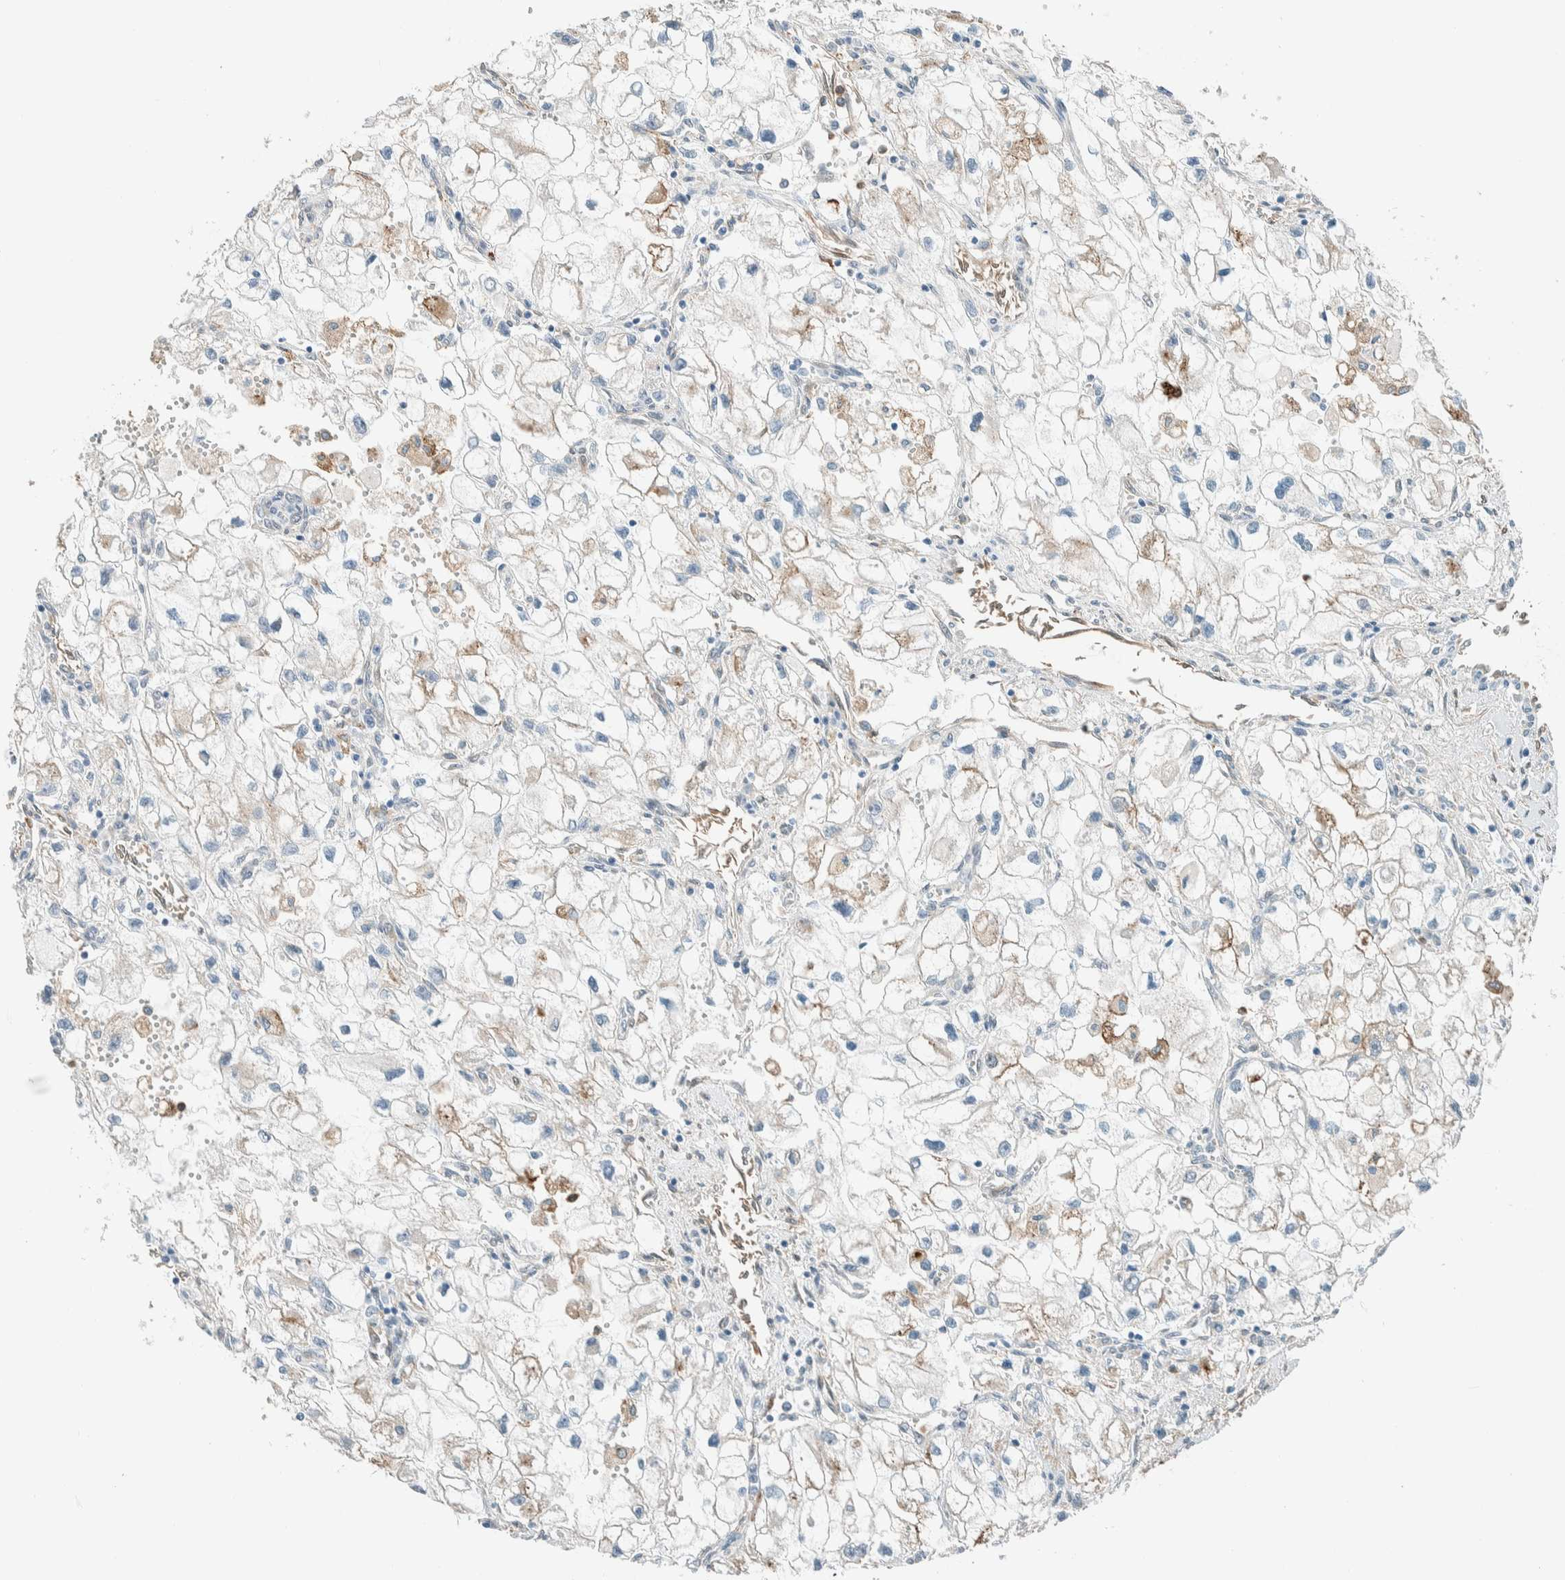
{"staining": {"intensity": "weak", "quantity": "<25%", "location": "cytoplasmic/membranous"}, "tissue": "renal cancer", "cell_type": "Tumor cells", "image_type": "cancer", "snomed": [{"axis": "morphology", "description": "Adenocarcinoma, NOS"}, {"axis": "topography", "description": "Kidney"}], "caption": "Tumor cells are negative for brown protein staining in renal cancer.", "gene": "NXN", "patient": {"sex": "female", "age": 70}}